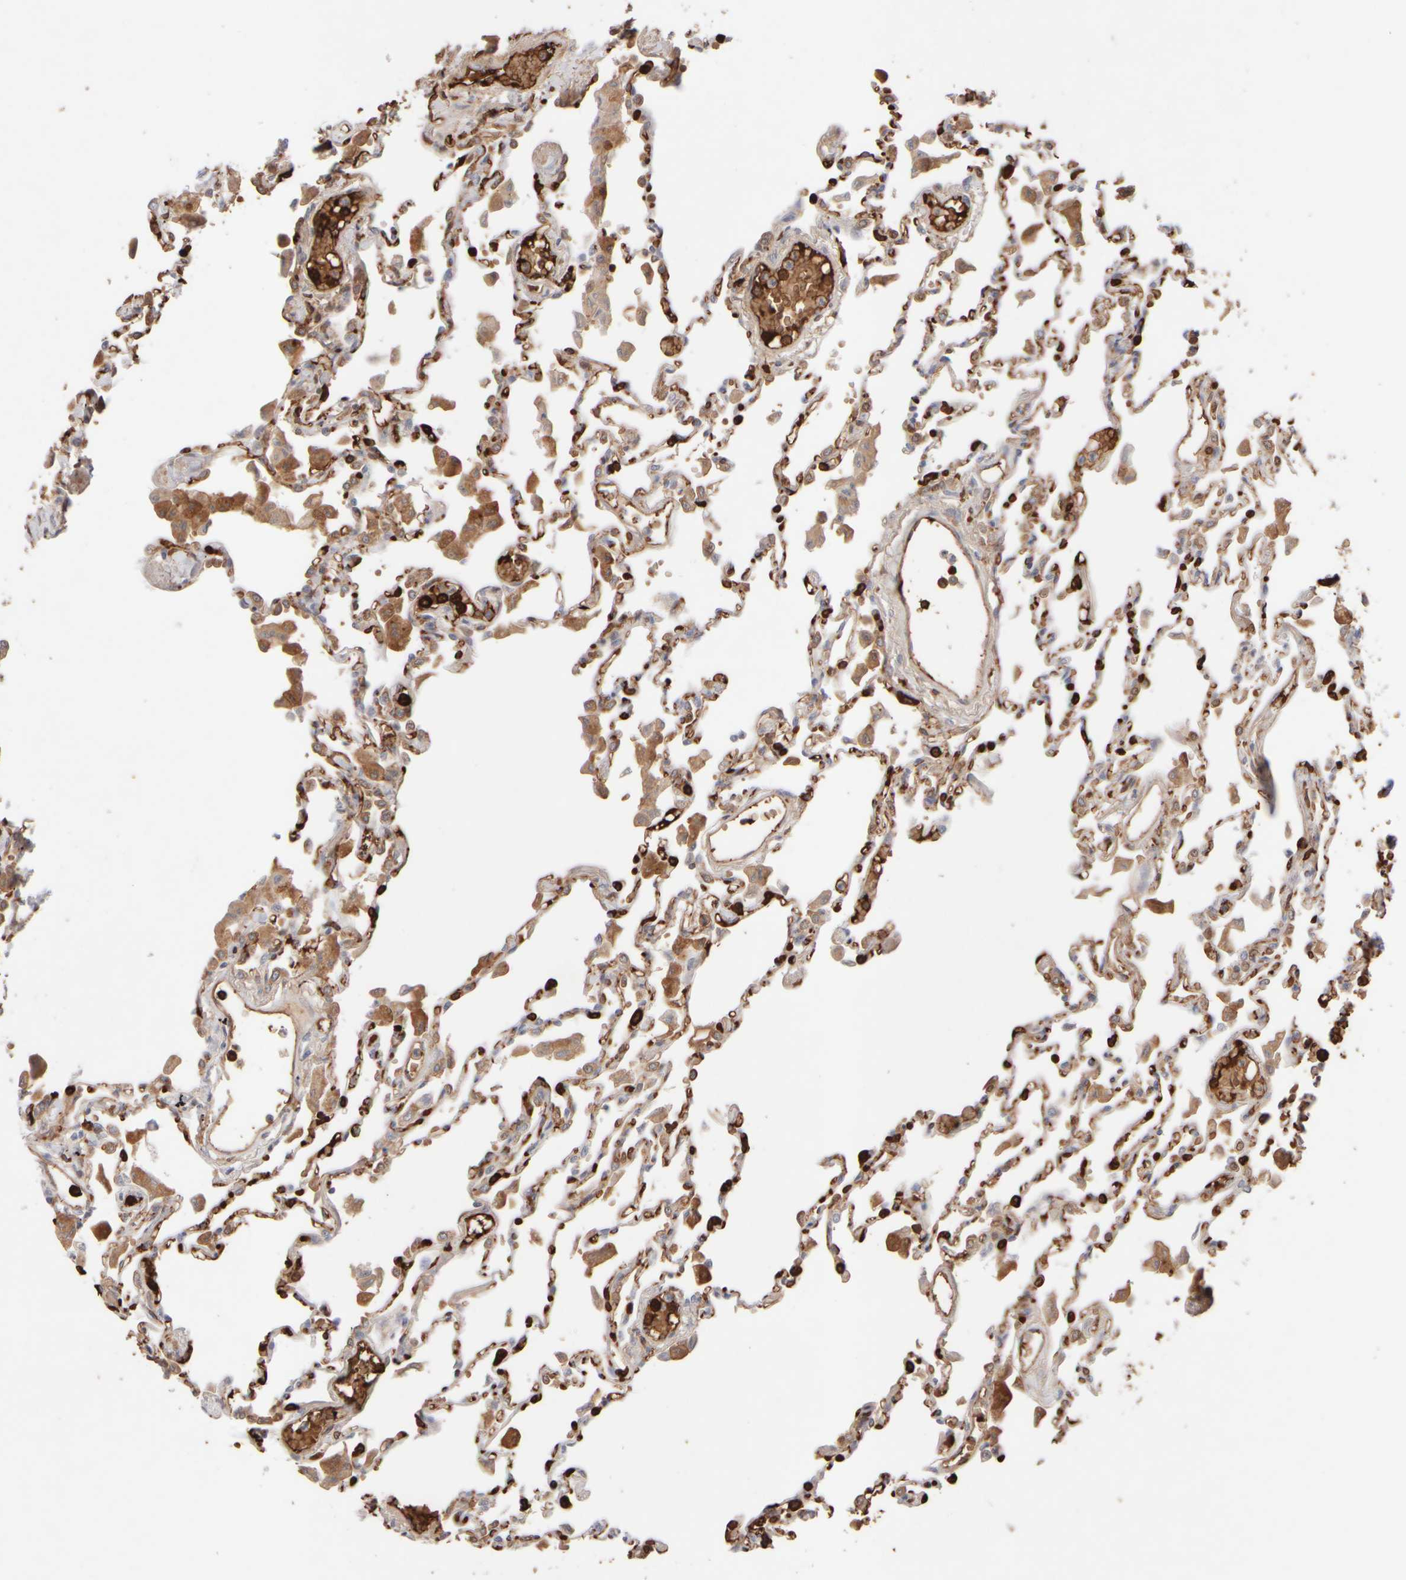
{"staining": {"intensity": "negative", "quantity": "none", "location": "none"}, "tissue": "lung", "cell_type": "Alveolar cells", "image_type": "normal", "snomed": [{"axis": "morphology", "description": "Normal tissue, NOS"}, {"axis": "topography", "description": "Bronchus"}, {"axis": "topography", "description": "Lung"}], "caption": "Immunohistochemistry (IHC) histopathology image of normal lung stained for a protein (brown), which shows no staining in alveolar cells.", "gene": "MST1", "patient": {"sex": "female", "age": 49}}